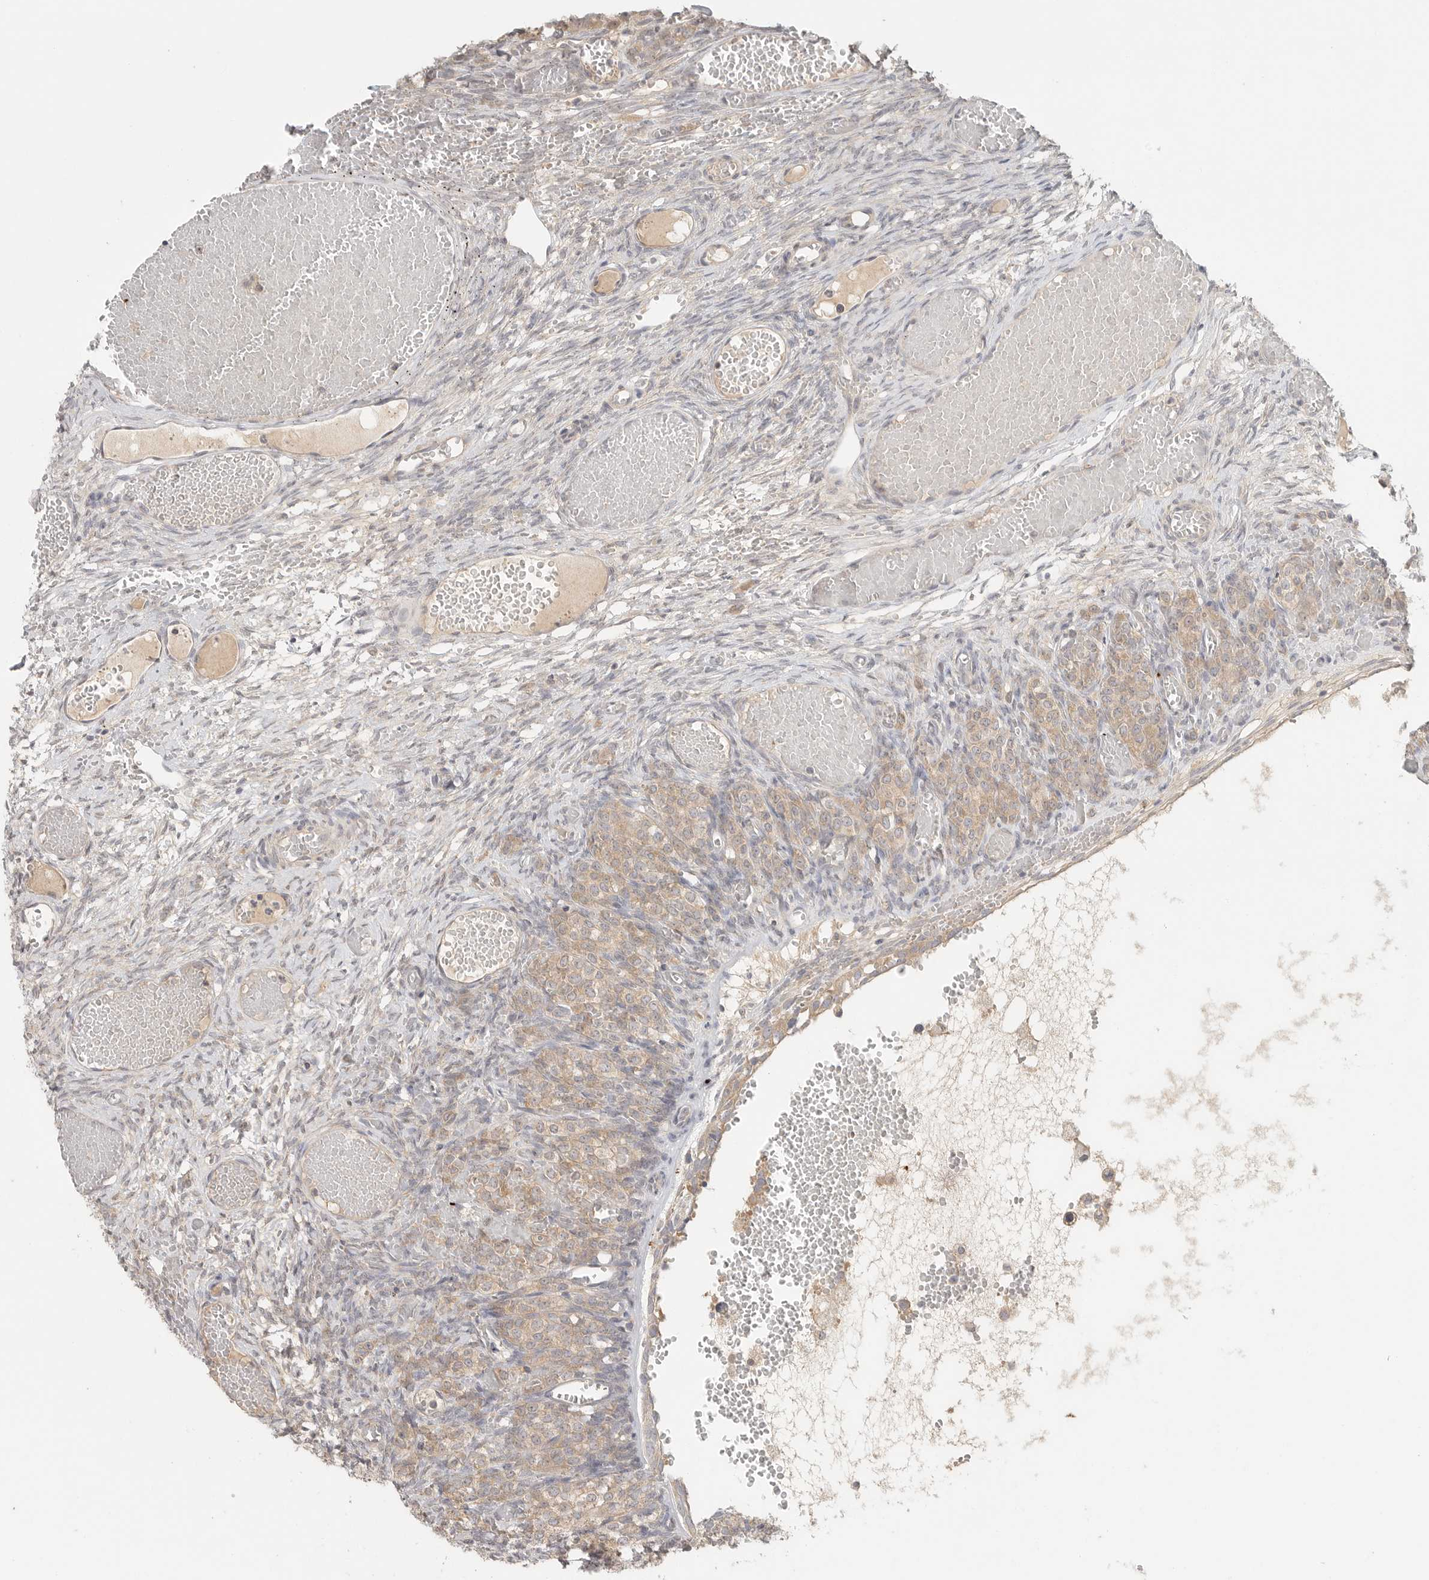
{"staining": {"intensity": "negative", "quantity": "none", "location": "none"}, "tissue": "ovary", "cell_type": "Ovarian stroma cells", "image_type": "normal", "snomed": [{"axis": "morphology", "description": "Adenocarcinoma, NOS"}, {"axis": "topography", "description": "Endometrium"}], "caption": "Immunohistochemistry (IHC) of unremarkable human ovary reveals no expression in ovarian stroma cells. (DAB (3,3'-diaminobenzidine) immunohistochemistry (IHC) visualized using brightfield microscopy, high magnification).", "gene": "HDAC6", "patient": {"sex": "female", "age": 32}}